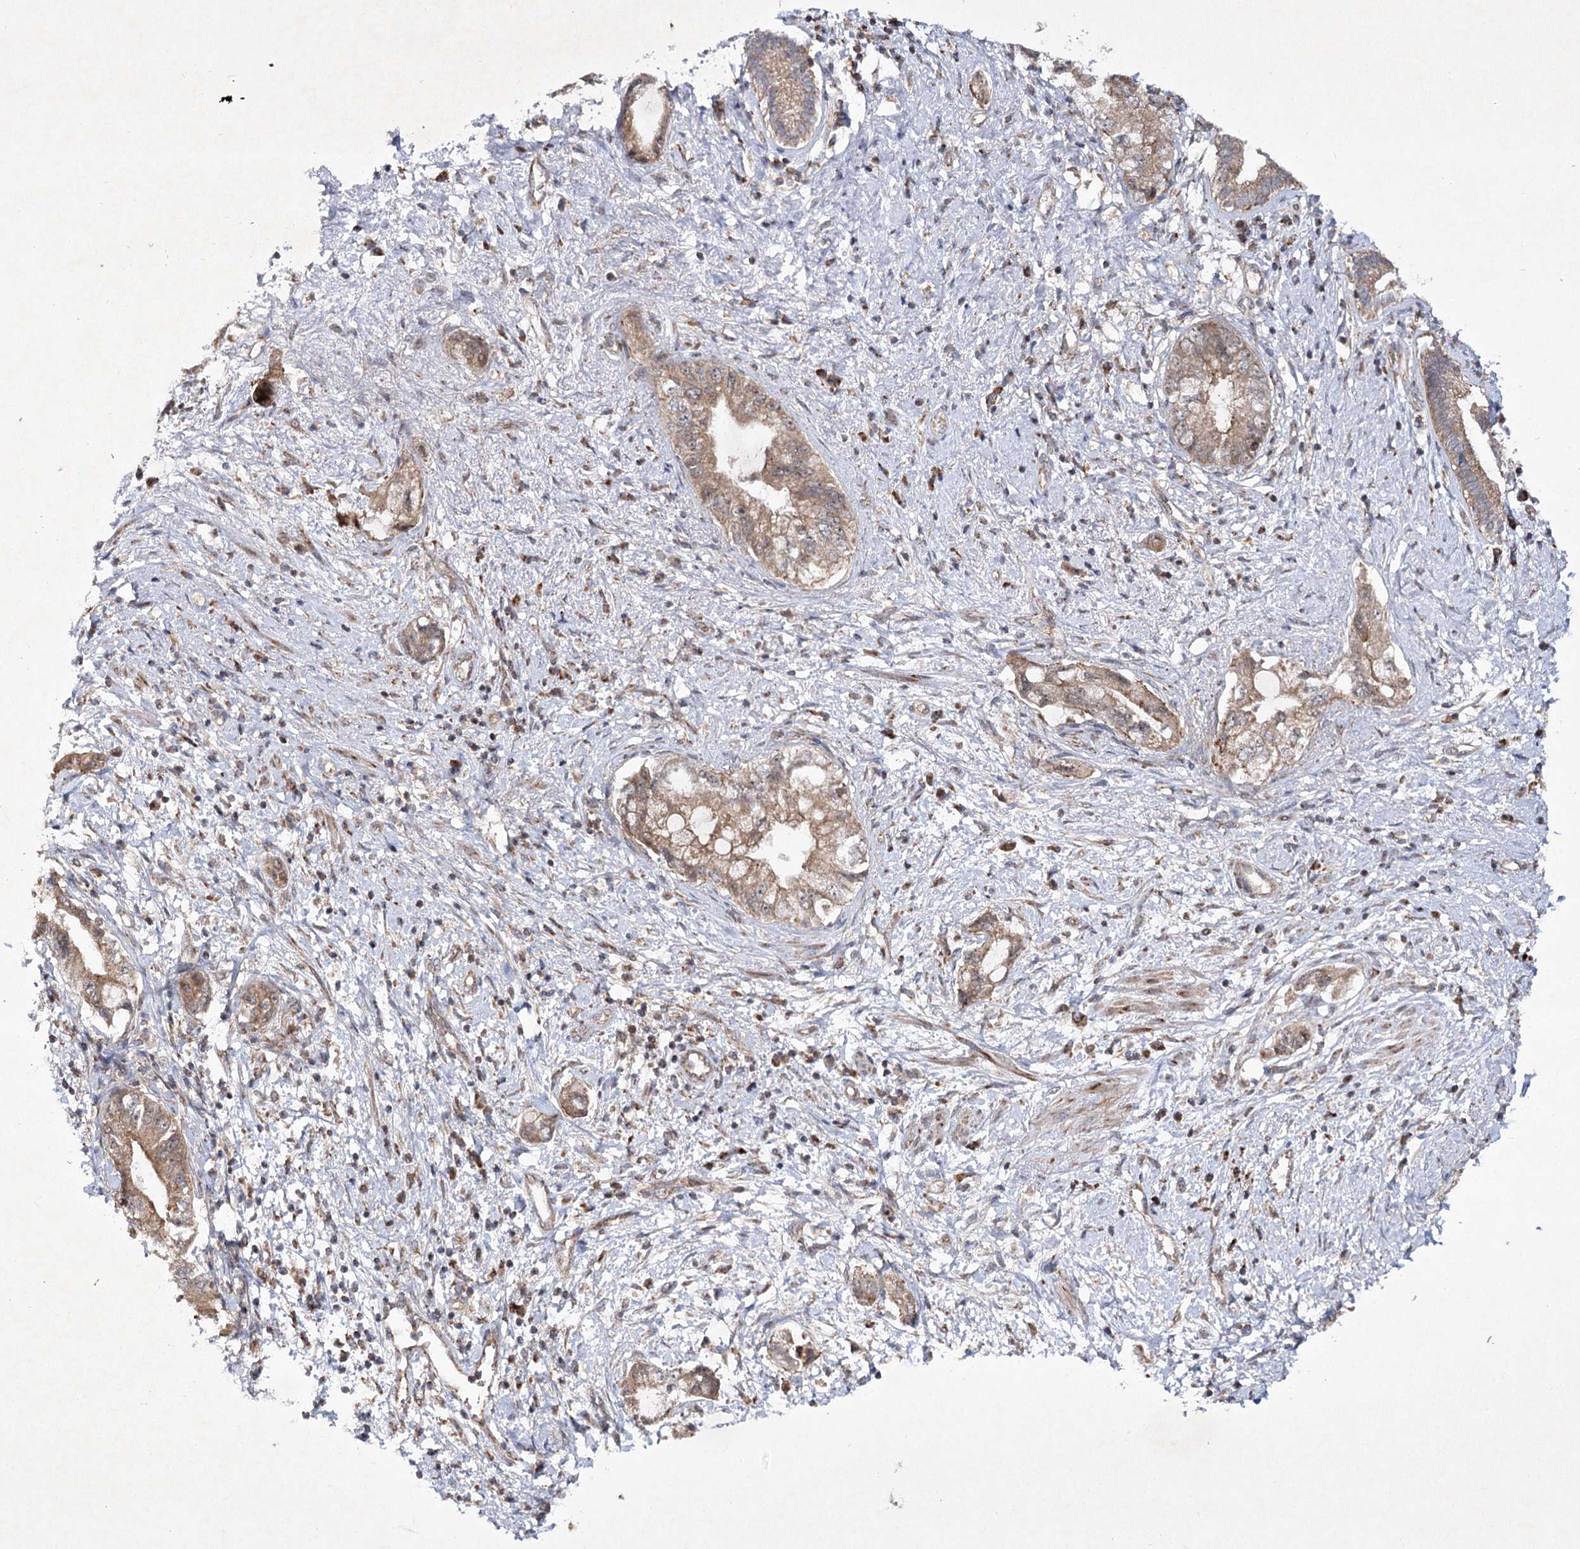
{"staining": {"intensity": "moderate", "quantity": ">75%", "location": "cytoplasmic/membranous"}, "tissue": "pancreatic cancer", "cell_type": "Tumor cells", "image_type": "cancer", "snomed": [{"axis": "morphology", "description": "Adenocarcinoma, NOS"}, {"axis": "topography", "description": "Pancreas"}], "caption": "Adenocarcinoma (pancreatic) stained with a brown dye reveals moderate cytoplasmic/membranous positive positivity in approximately >75% of tumor cells.", "gene": "SCRN3", "patient": {"sex": "female", "age": 73}}